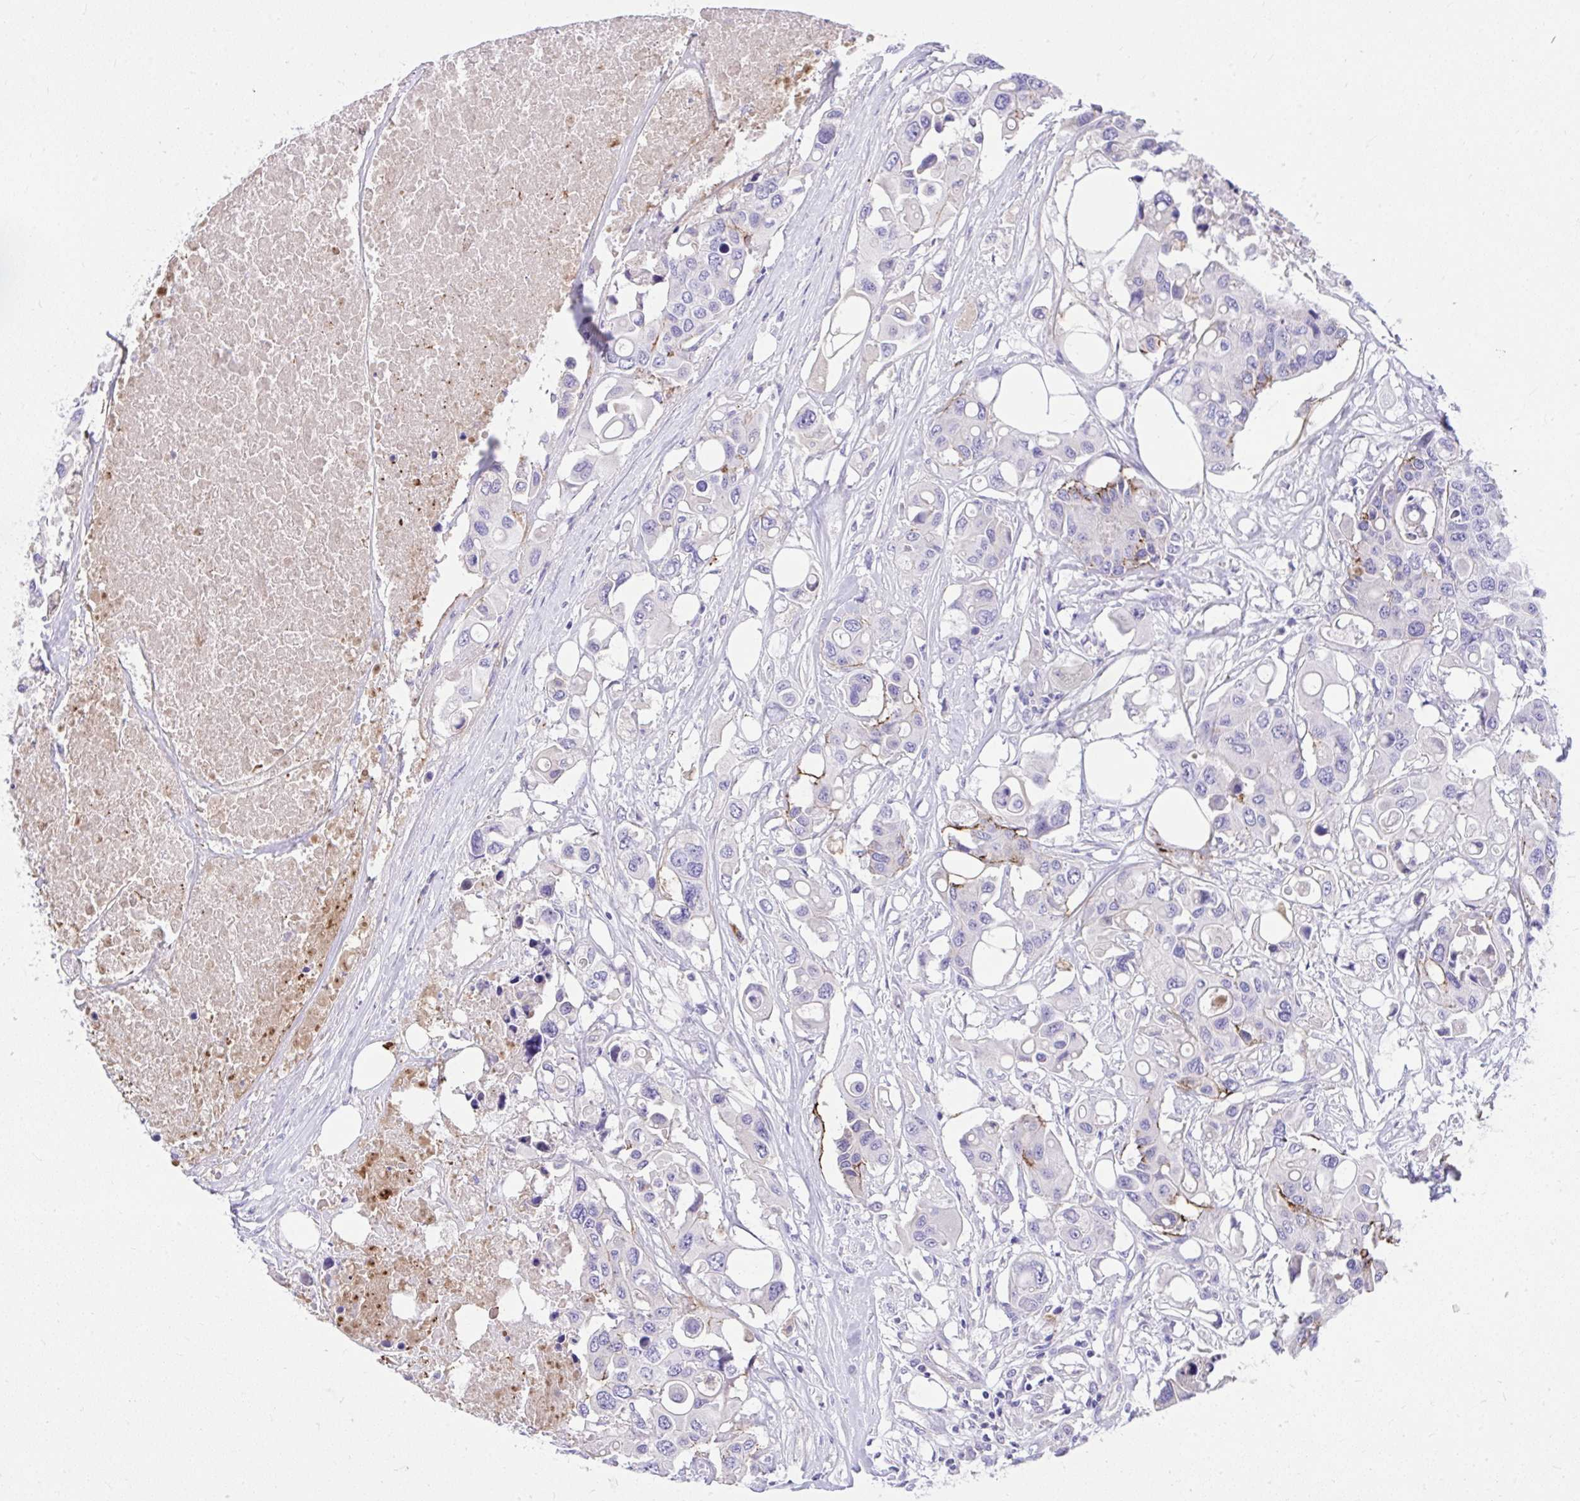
{"staining": {"intensity": "negative", "quantity": "none", "location": "none"}, "tissue": "colorectal cancer", "cell_type": "Tumor cells", "image_type": "cancer", "snomed": [{"axis": "morphology", "description": "Adenocarcinoma, NOS"}, {"axis": "topography", "description": "Colon"}], "caption": "An image of human colorectal cancer is negative for staining in tumor cells. The staining is performed using DAB (3,3'-diaminobenzidine) brown chromogen with nuclei counter-stained in using hematoxylin.", "gene": "HRG", "patient": {"sex": "male", "age": 77}}